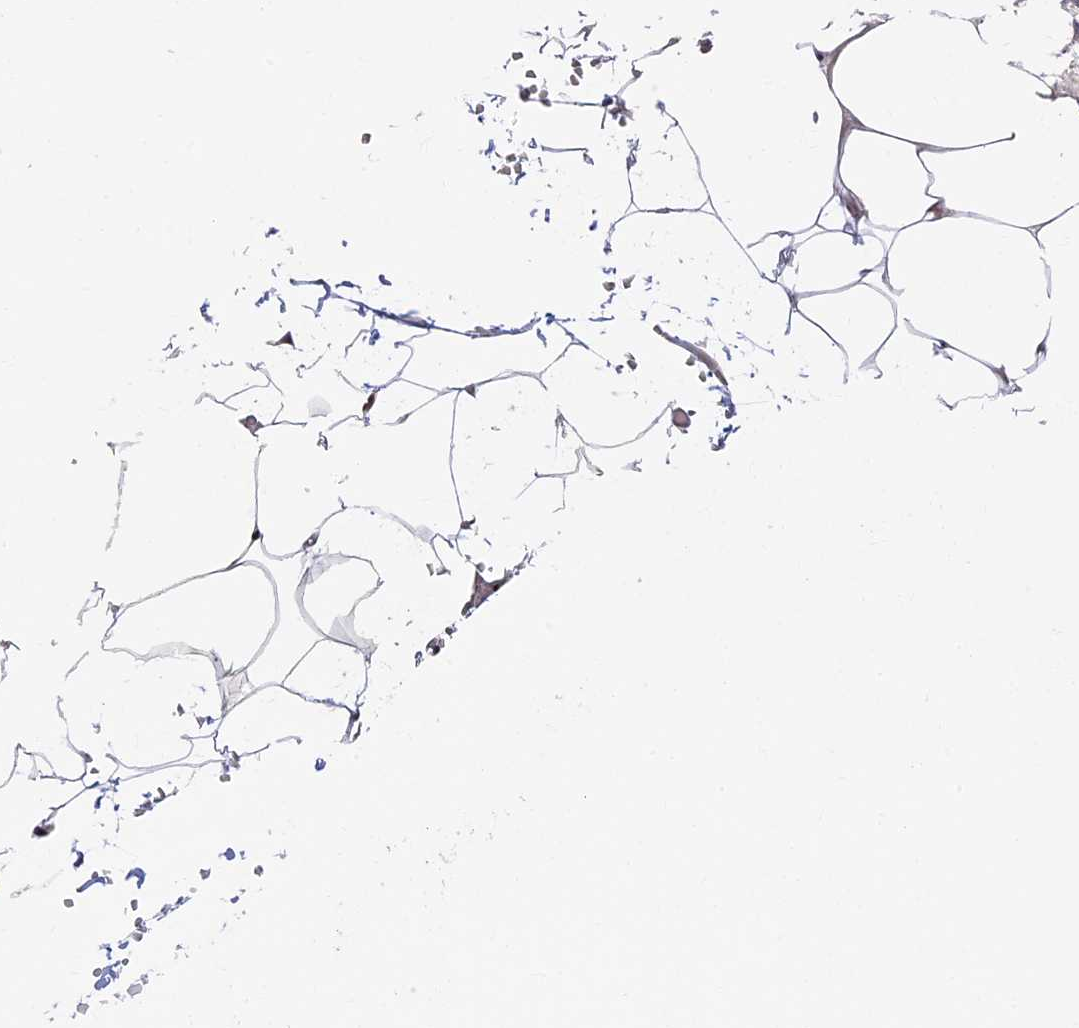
{"staining": {"intensity": "moderate", "quantity": ">75%", "location": "nuclear"}, "tissue": "adipose tissue", "cell_type": "Adipocytes", "image_type": "normal", "snomed": [{"axis": "morphology", "description": "Normal tissue, NOS"}, {"axis": "topography", "description": "Gallbladder"}, {"axis": "topography", "description": "Peripheral nerve tissue"}], "caption": "A brown stain highlights moderate nuclear staining of a protein in adipocytes of unremarkable adipose tissue. (brown staining indicates protein expression, while blue staining denotes nuclei).", "gene": "CTDP1", "patient": {"sex": "male", "age": 38}}